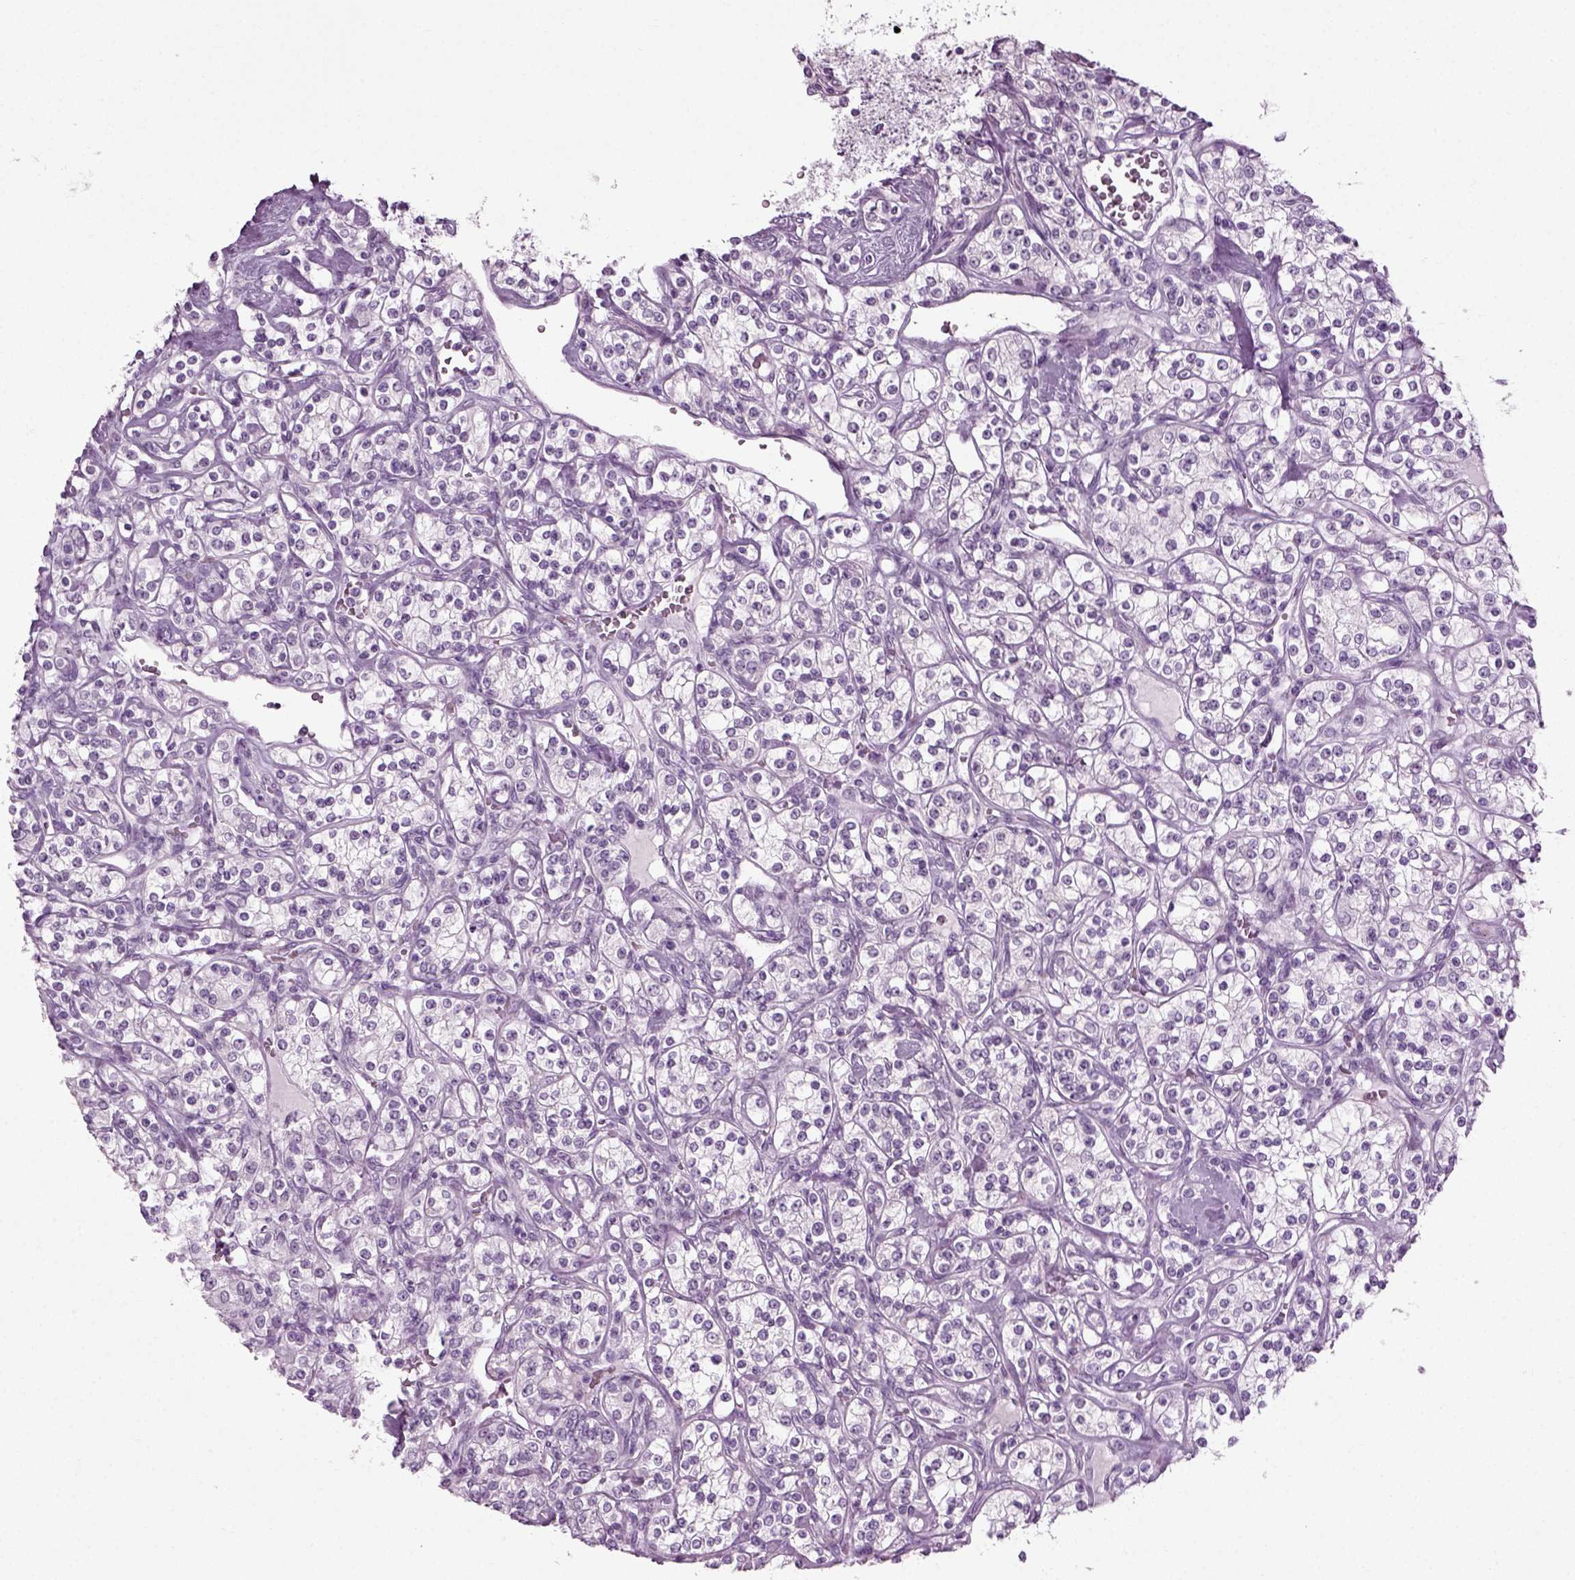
{"staining": {"intensity": "negative", "quantity": "none", "location": "none"}, "tissue": "renal cancer", "cell_type": "Tumor cells", "image_type": "cancer", "snomed": [{"axis": "morphology", "description": "Adenocarcinoma, NOS"}, {"axis": "topography", "description": "Kidney"}], "caption": "Protein analysis of renal cancer exhibits no significant positivity in tumor cells. The staining was performed using DAB to visualize the protein expression in brown, while the nuclei were stained in blue with hematoxylin (Magnification: 20x).", "gene": "ZC2HC1C", "patient": {"sex": "male", "age": 77}}